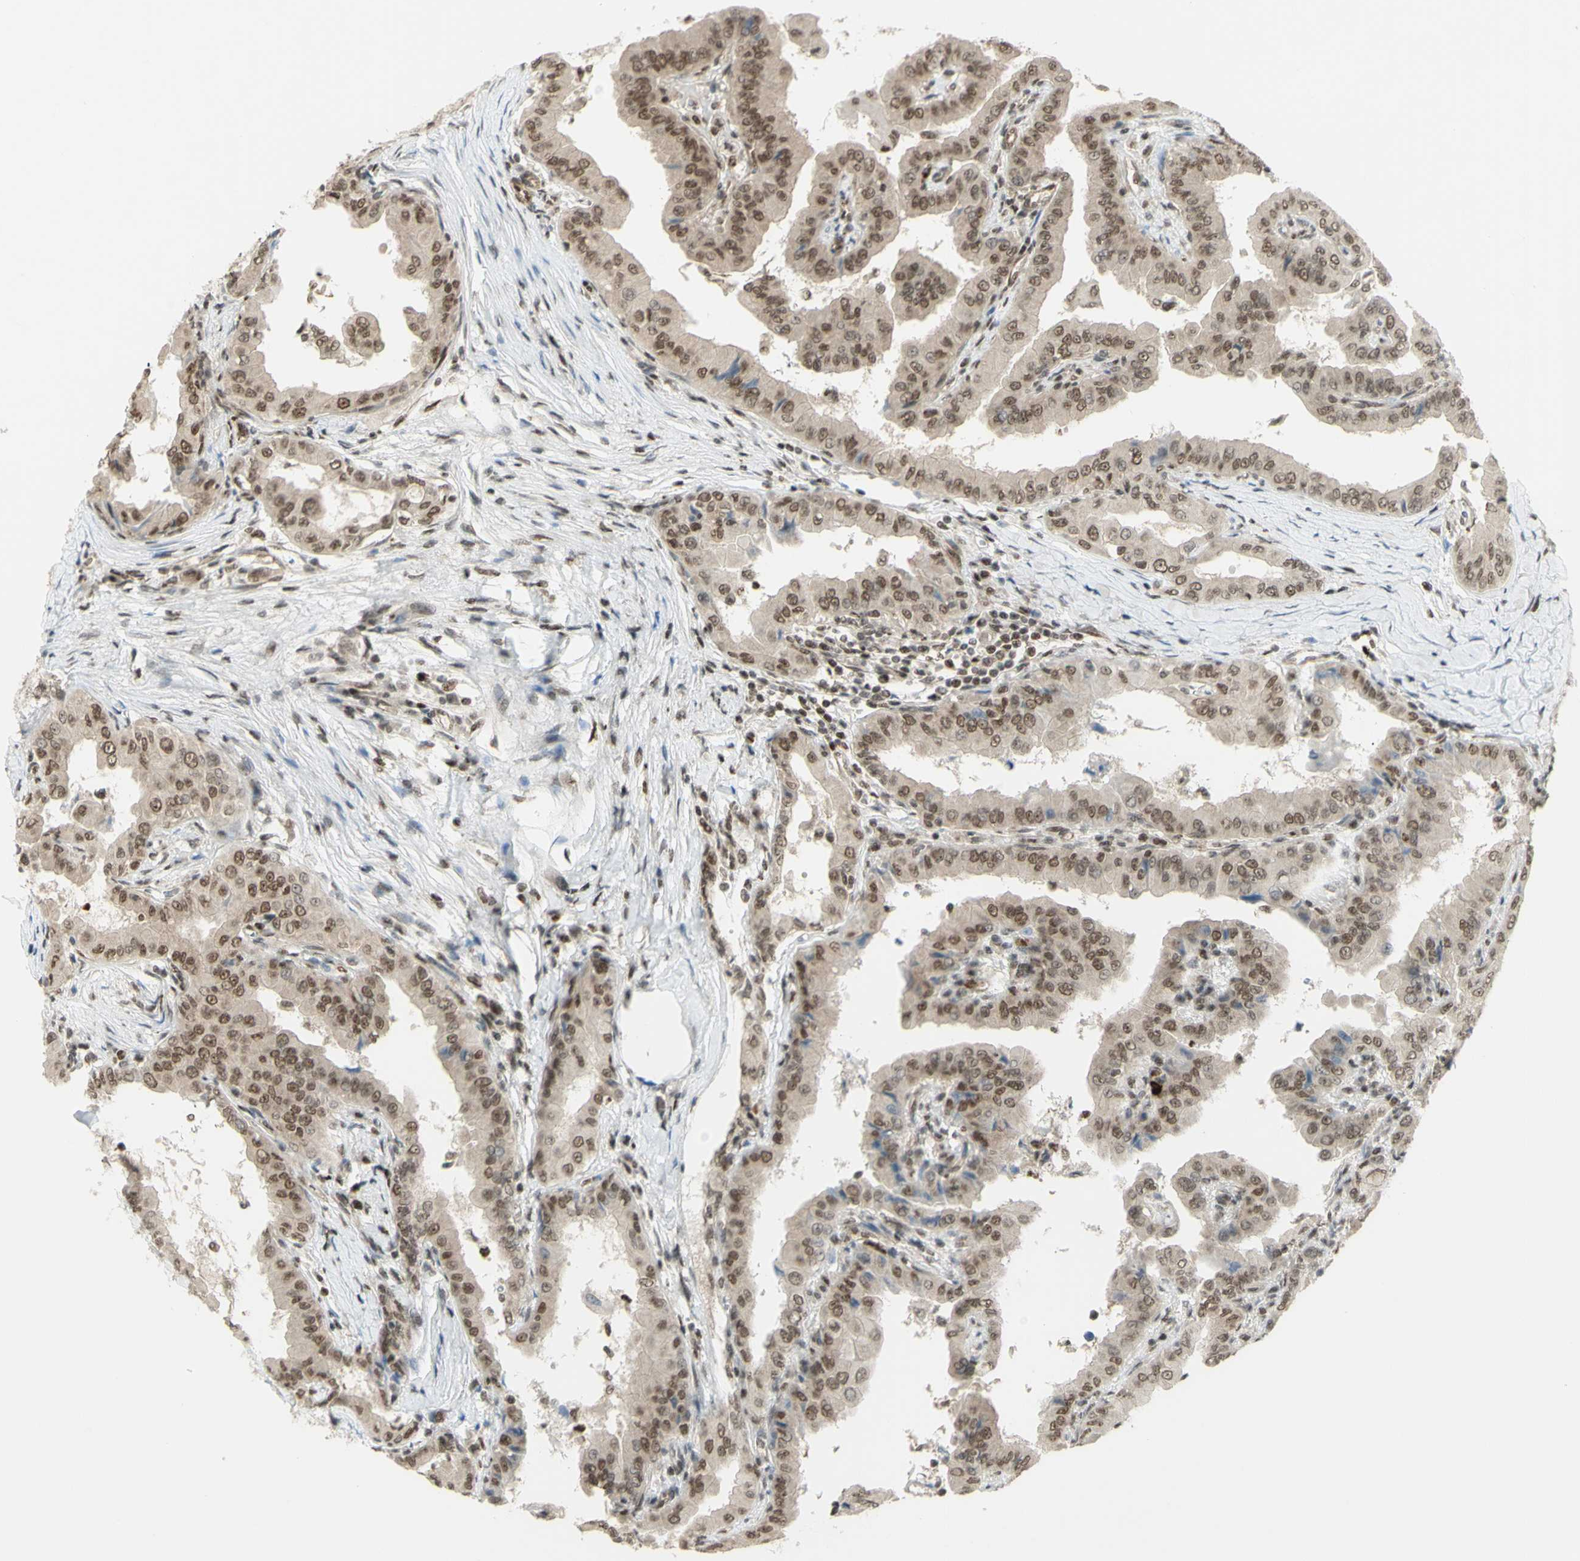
{"staining": {"intensity": "moderate", "quantity": ">75%", "location": "nuclear"}, "tissue": "thyroid cancer", "cell_type": "Tumor cells", "image_type": "cancer", "snomed": [{"axis": "morphology", "description": "Papillary adenocarcinoma, NOS"}, {"axis": "topography", "description": "Thyroid gland"}], "caption": "There is medium levels of moderate nuclear expression in tumor cells of papillary adenocarcinoma (thyroid), as demonstrated by immunohistochemical staining (brown color).", "gene": "ZMYM6", "patient": {"sex": "male", "age": 33}}